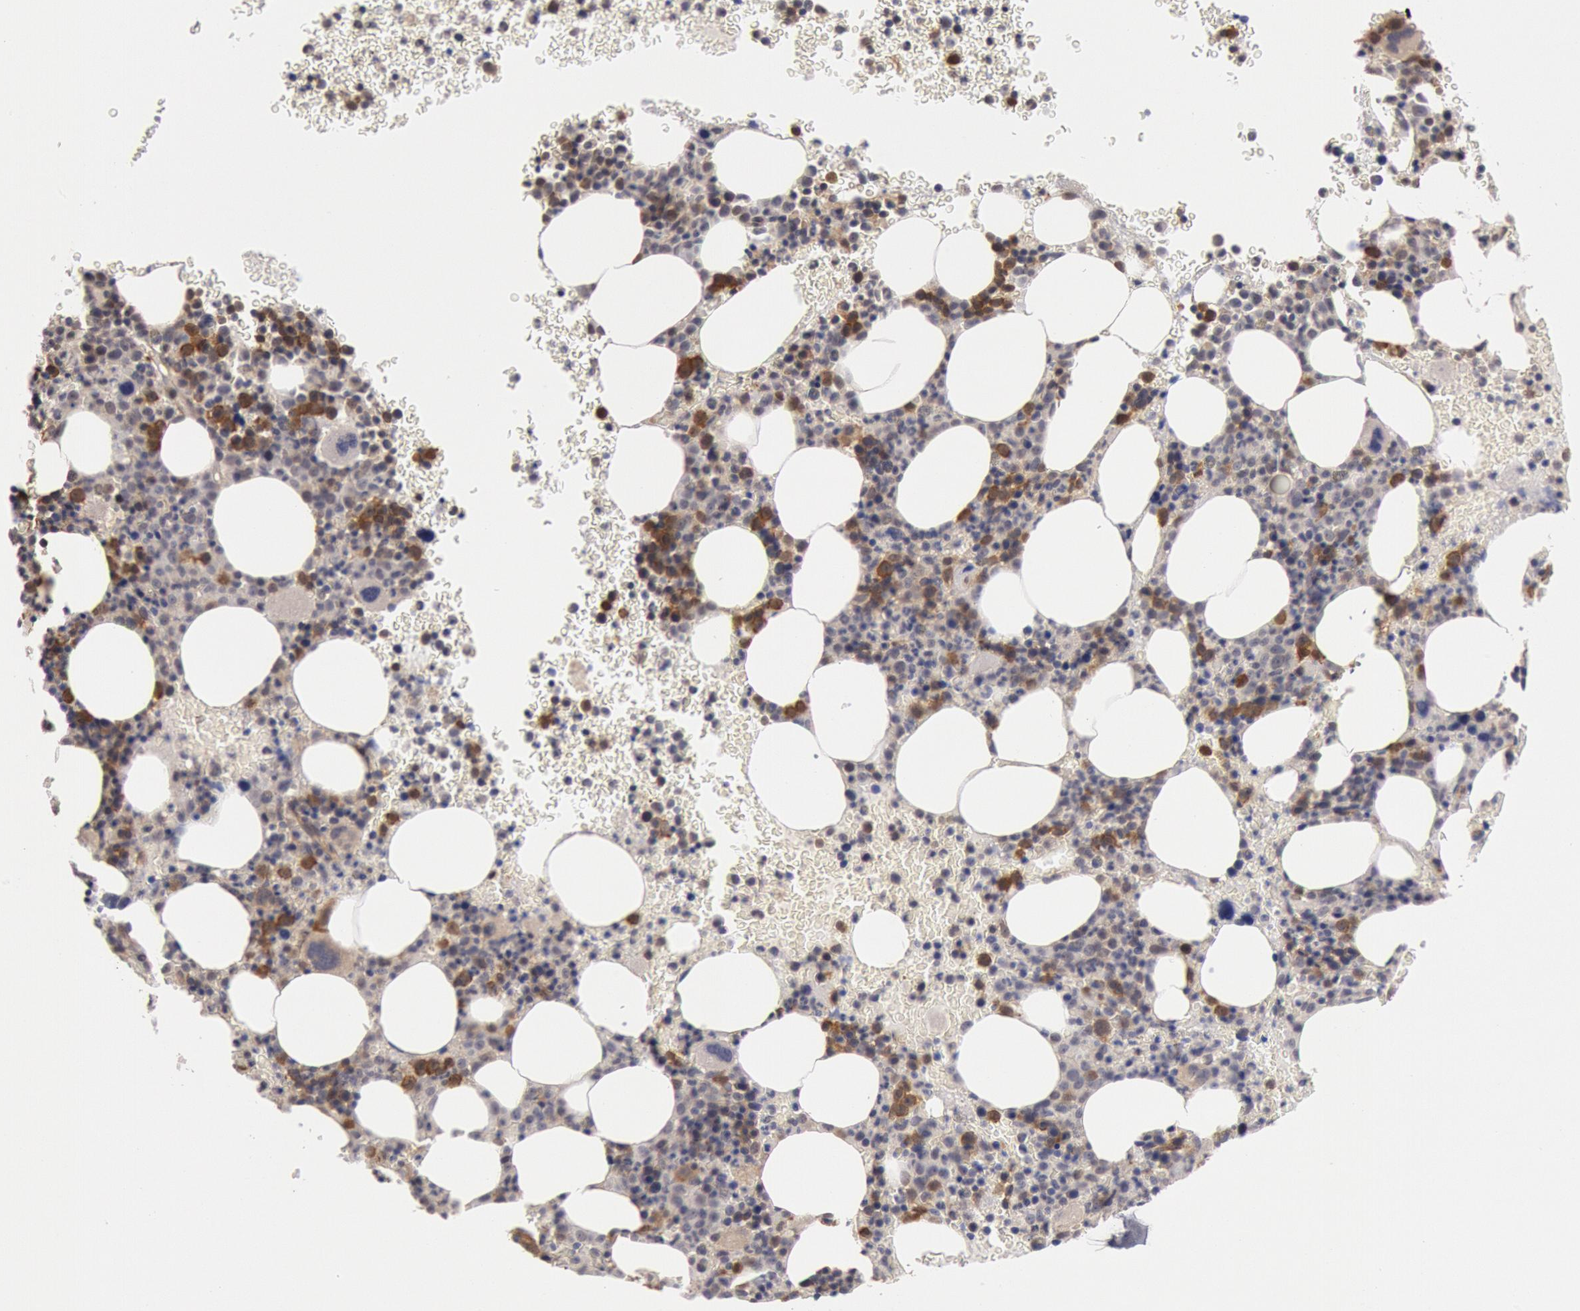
{"staining": {"intensity": "moderate", "quantity": "<25%", "location": "cytoplasmic/membranous"}, "tissue": "bone marrow", "cell_type": "Hematopoietic cells", "image_type": "normal", "snomed": [{"axis": "morphology", "description": "Normal tissue, NOS"}, {"axis": "topography", "description": "Bone marrow"}], "caption": "Protein expression analysis of normal human bone marrow reveals moderate cytoplasmic/membranous expression in approximately <25% of hematopoietic cells. The protein is stained brown, and the nuclei are stained in blue (DAB IHC with brightfield microscopy, high magnification).", "gene": "DNAJA1", "patient": {"sex": "male", "age": 69}}